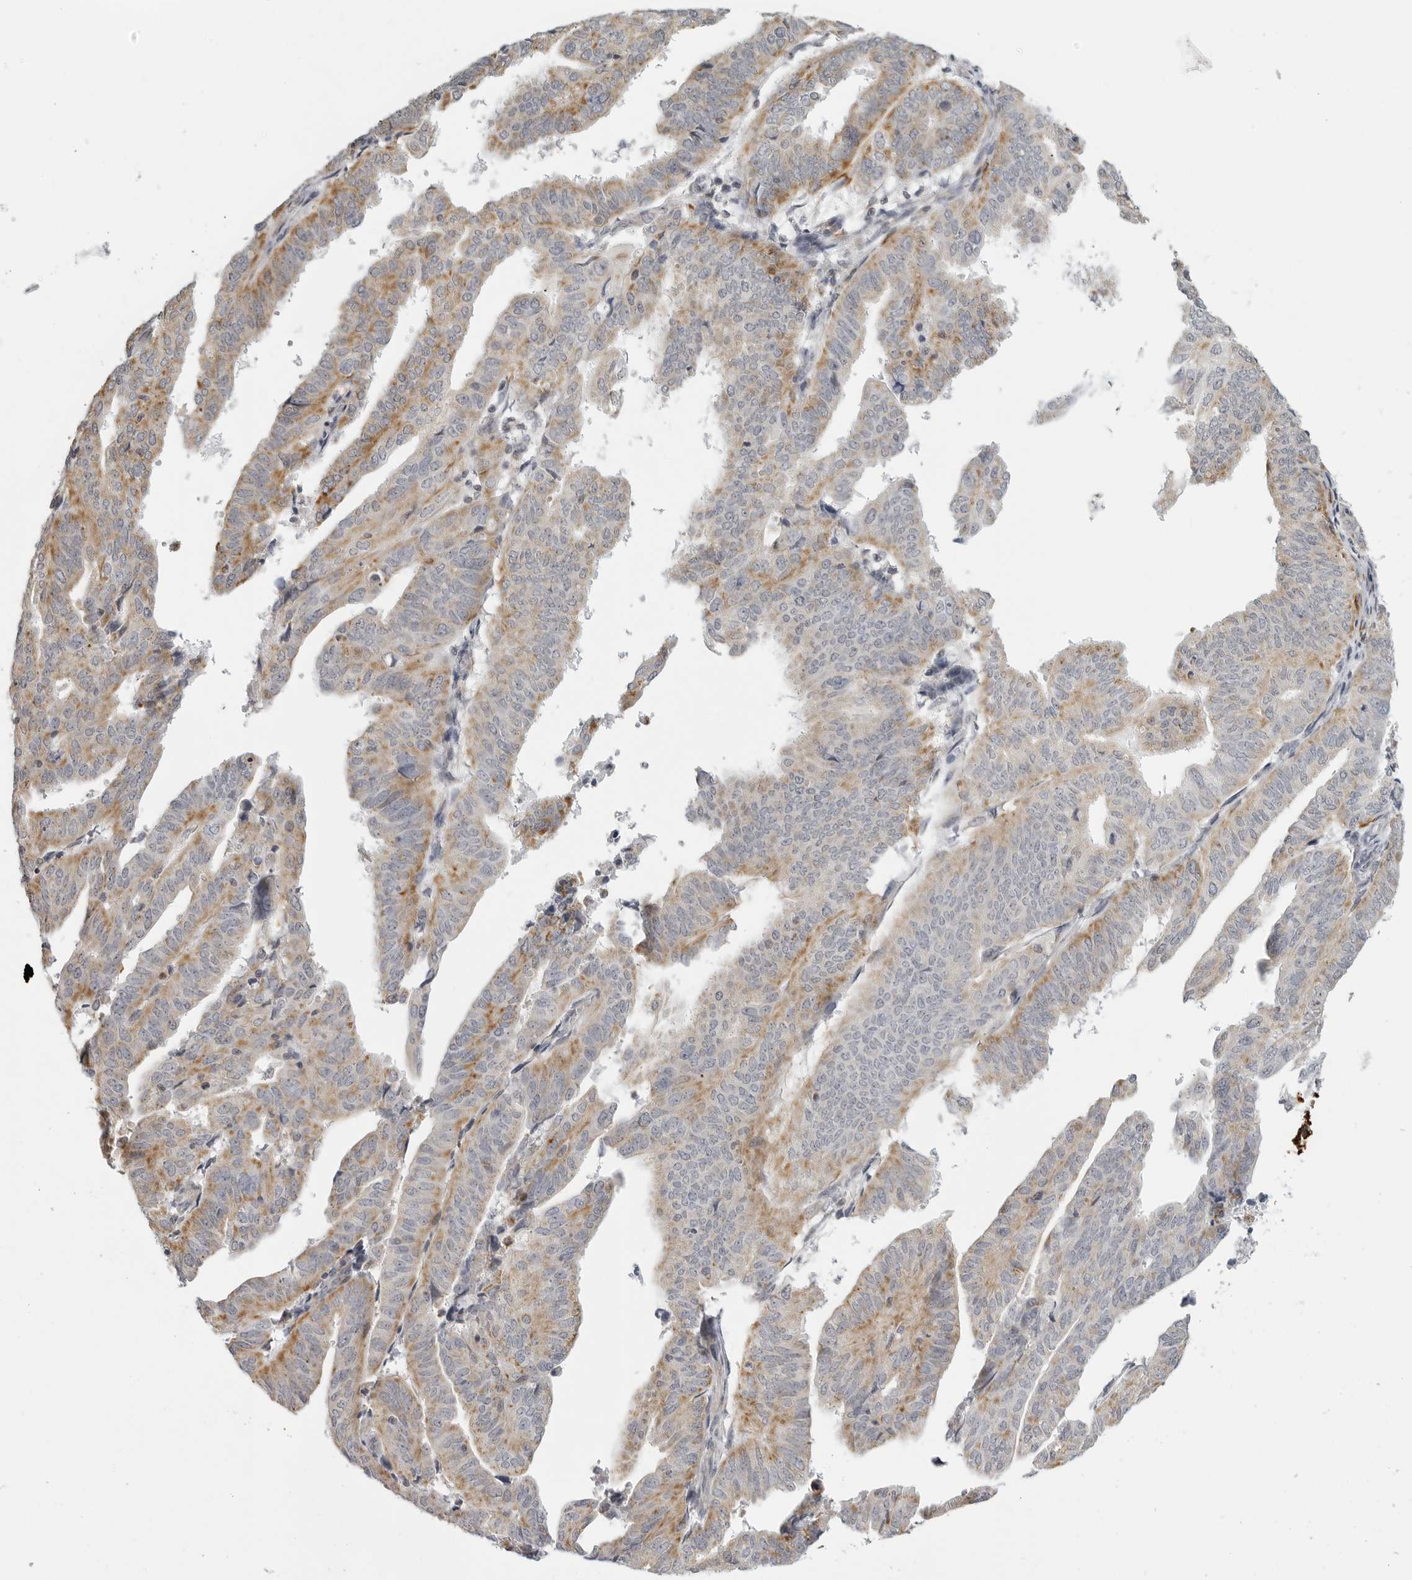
{"staining": {"intensity": "moderate", "quantity": ">75%", "location": "cytoplasmic/membranous"}, "tissue": "endometrial cancer", "cell_type": "Tumor cells", "image_type": "cancer", "snomed": [{"axis": "morphology", "description": "Adenocarcinoma, NOS"}, {"axis": "topography", "description": "Uterus"}], "caption": "Brown immunohistochemical staining in human adenocarcinoma (endometrial) demonstrates moderate cytoplasmic/membranous staining in approximately >75% of tumor cells.", "gene": "MAP7D1", "patient": {"sex": "female", "age": 77}}